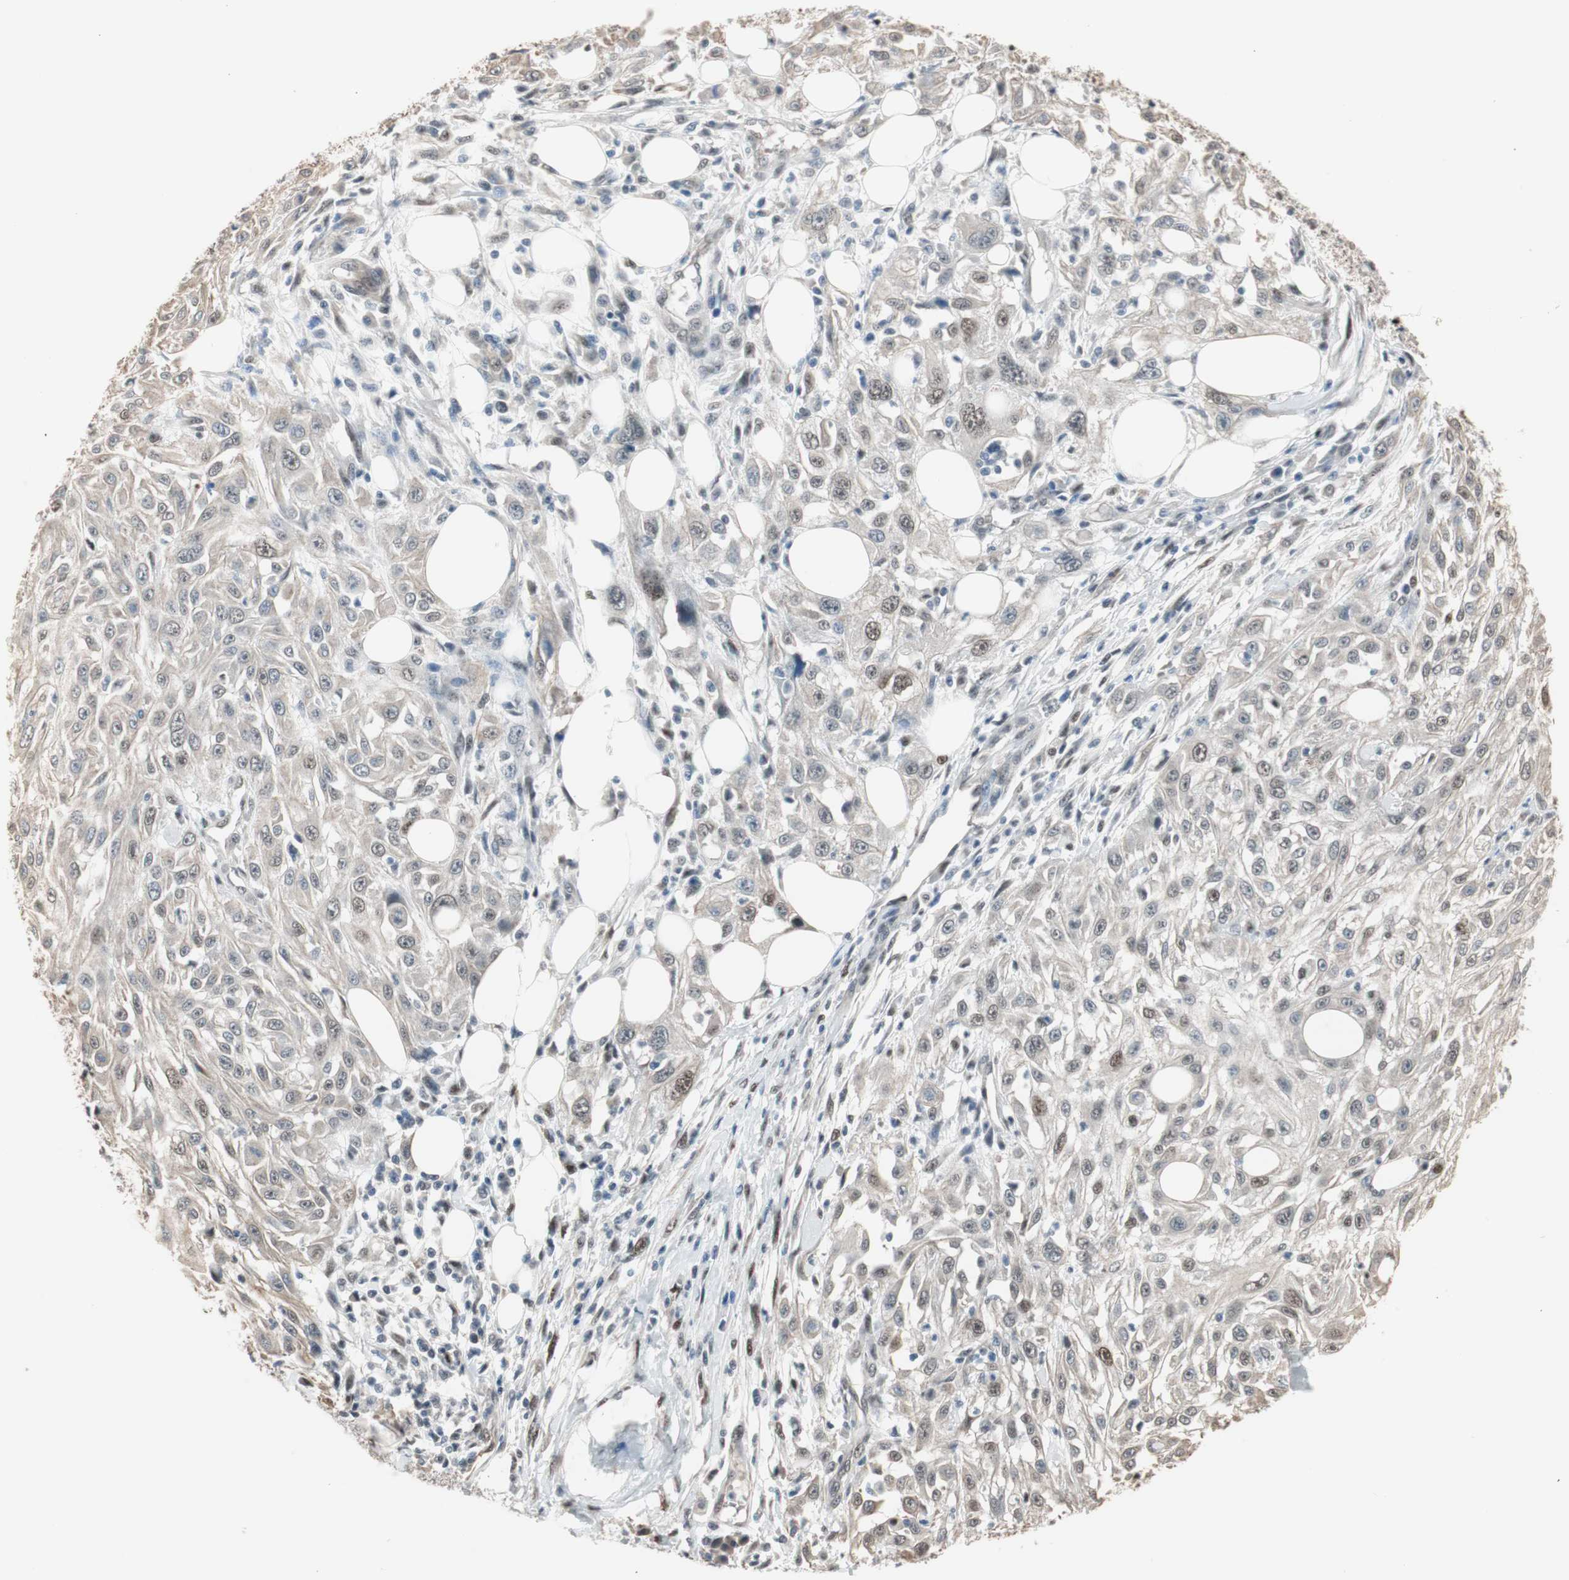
{"staining": {"intensity": "weak", "quantity": "<25%", "location": "cytoplasmic/membranous,nuclear"}, "tissue": "skin cancer", "cell_type": "Tumor cells", "image_type": "cancer", "snomed": [{"axis": "morphology", "description": "Squamous cell carcinoma, NOS"}, {"axis": "topography", "description": "Skin"}], "caption": "Tumor cells are negative for brown protein staining in skin cancer (squamous cell carcinoma).", "gene": "PML", "patient": {"sex": "male", "age": 75}}